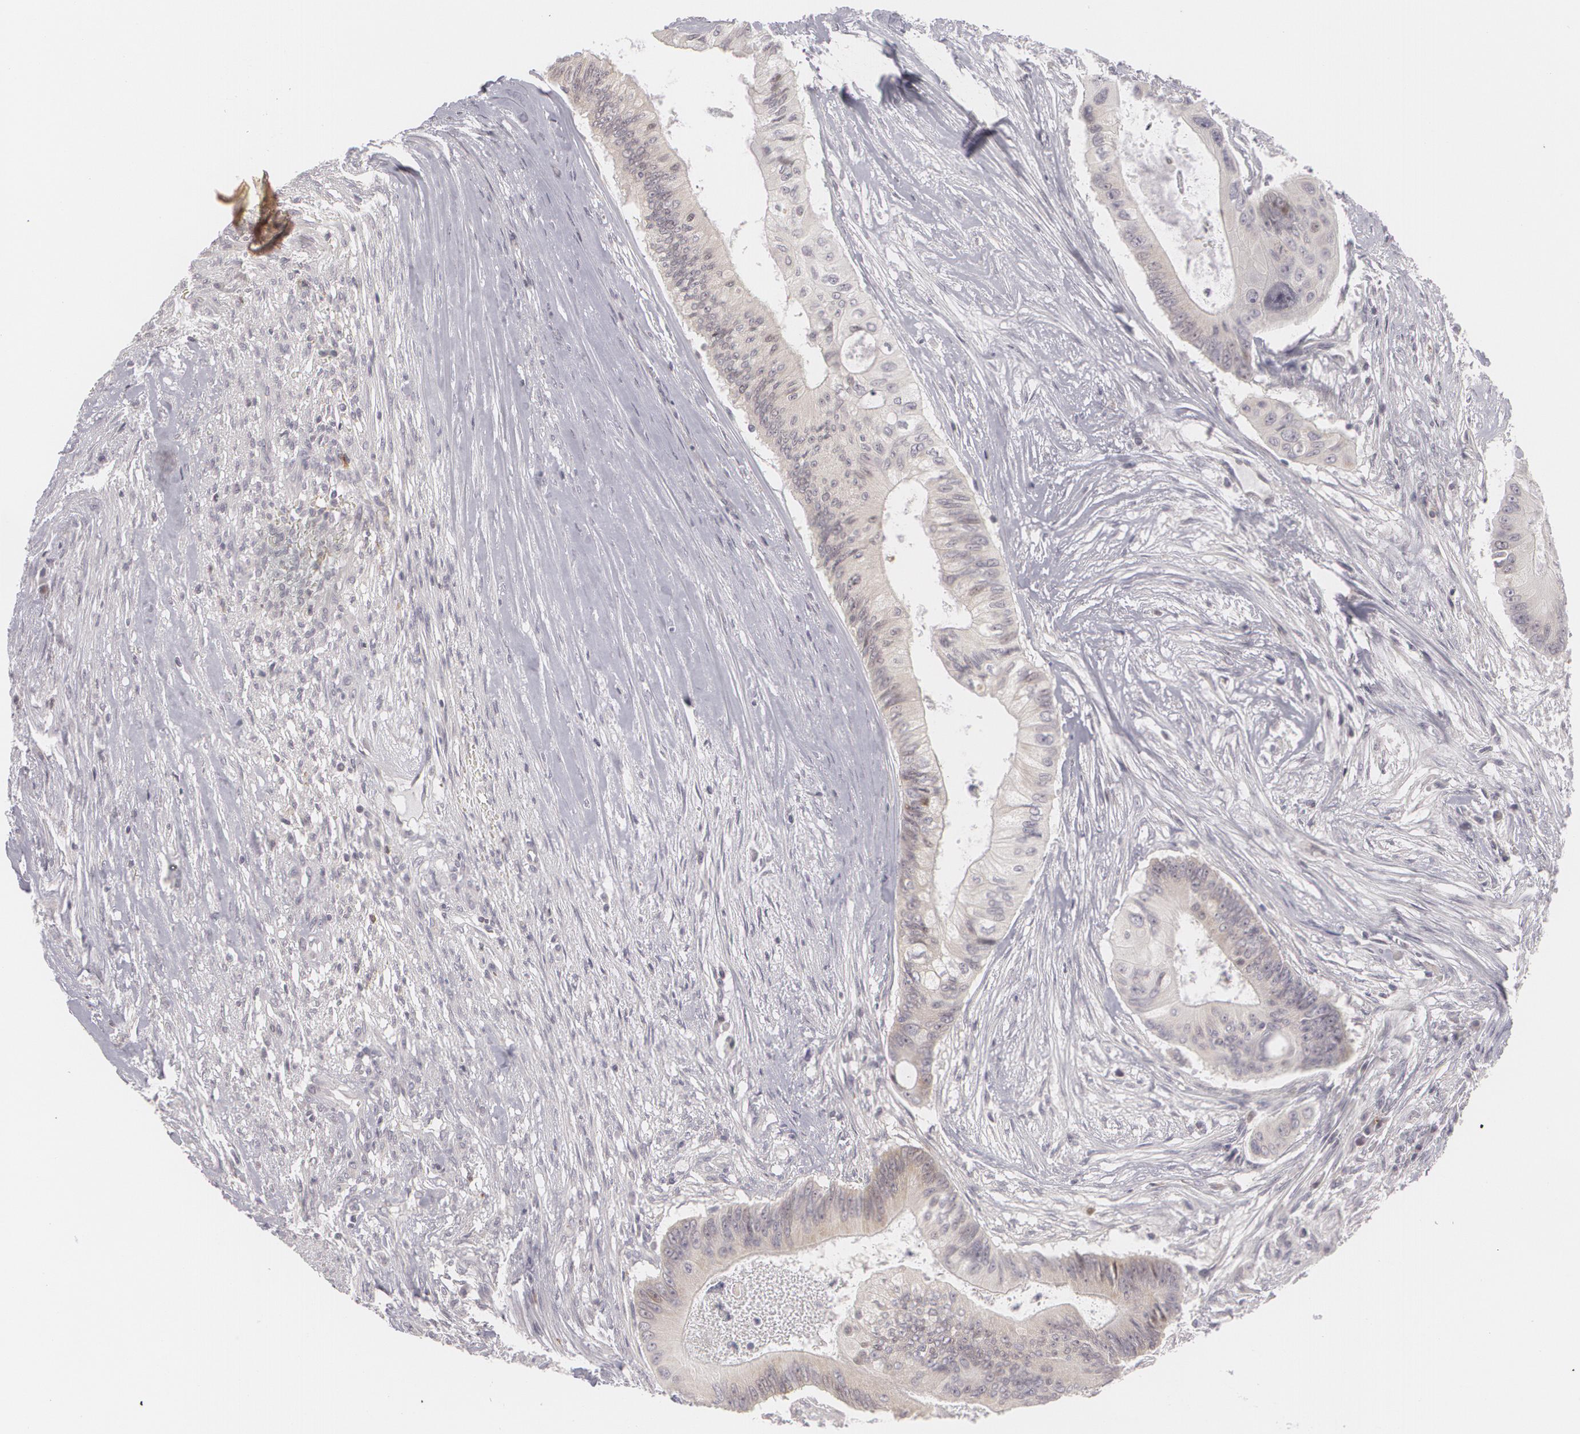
{"staining": {"intensity": "negative", "quantity": "none", "location": "none"}, "tissue": "colorectal cancer", "cell_type": "Tumor cells", "image_type": "cancer", "snomed": [{"axis": "morphology", "description": "Adenocarcinoma, NOS"}, {"axis": "topography", "description": "Colon"}], "caption": "A photomicrograph of human colorectal cancer (adenocarcinoma) is negative for staining in tumor cells. (Immunohistochemistry (ihc), brightfield microscopy, high magnification).", "gene": "ZBTB16", "patient": {"sex": "male", "age": 65}}